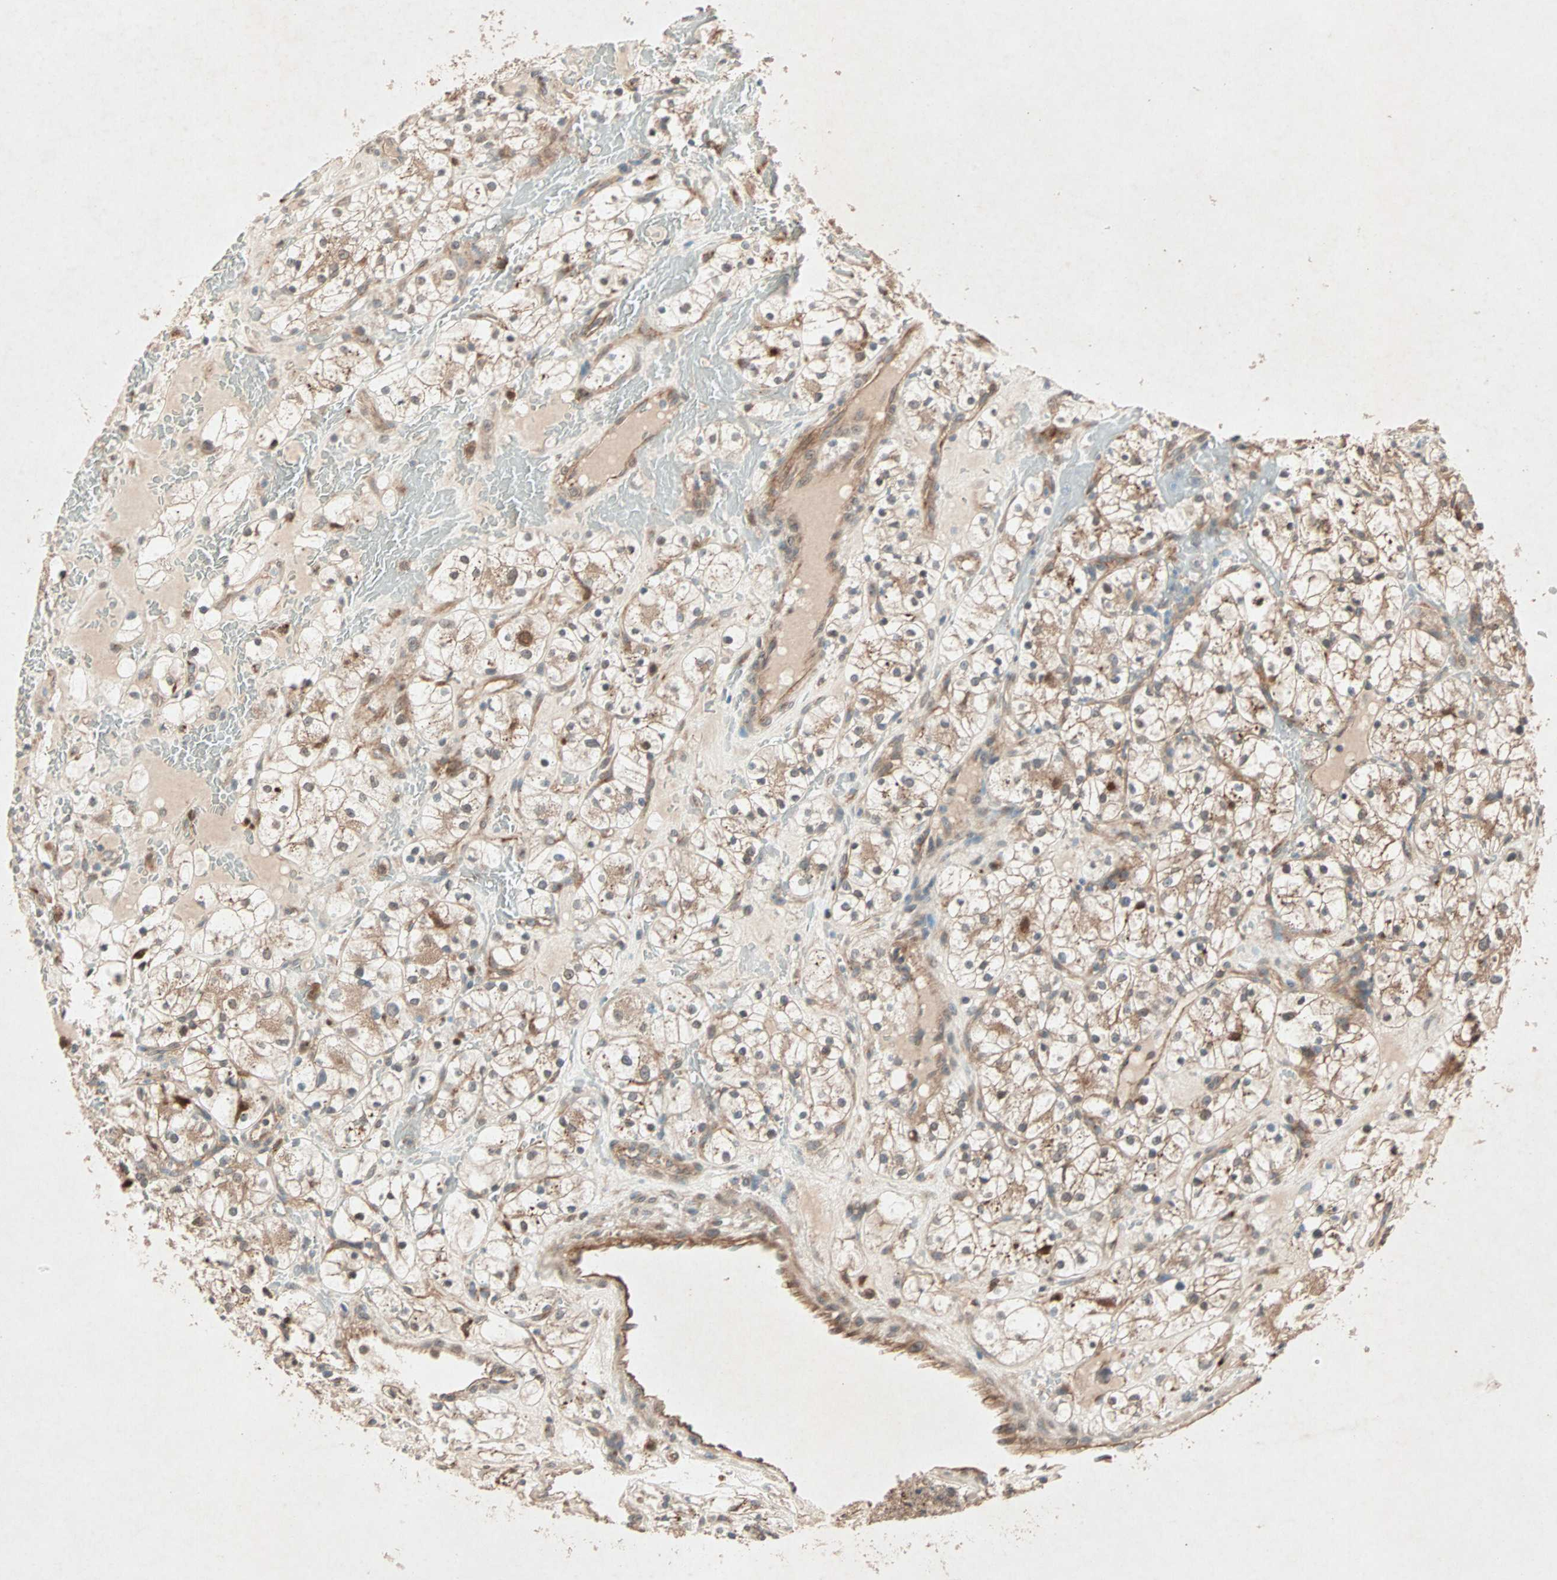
{"staining": {"intensity": "weak", "quantity": "25%-75%", "location": "cytoplasmic/membranous"}, "tissue": "renal cancer", "cell_type": "Tumor cells", "image_type": "cancer", "snomed": [{"axis": "morphology", "description": "Adenocarcinoma, NOS"}, {"axis": "topography", "description": "Kidney"}], "caption": "Renal adenocarcinoma stained with a protein marker demonstrates weak staining in tumor cells.", "gene": "SDSL", "patient": {"sex": "female", "age": 60}}